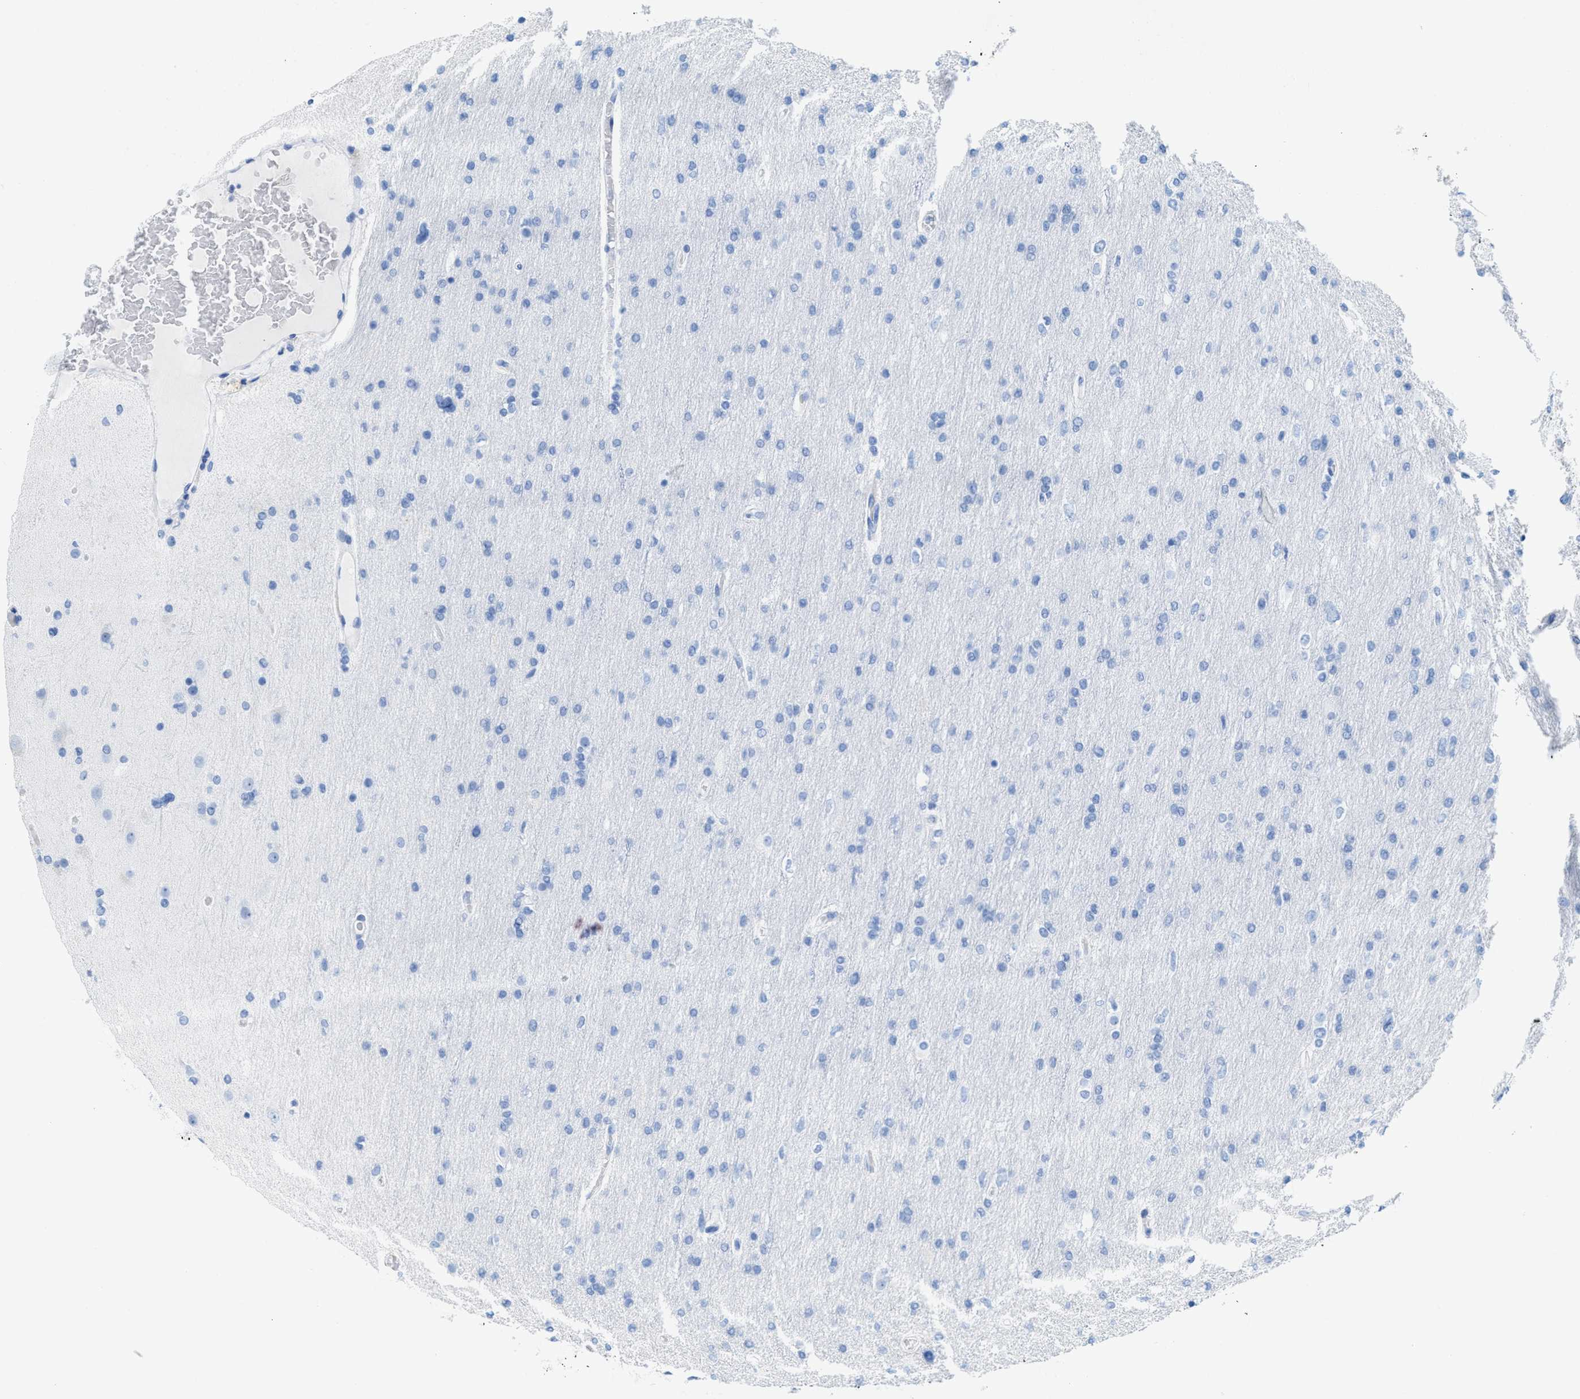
{"staining": {"intensity": "negative", "quantity": "none", "location": "none"}, "tissue": "glioma", "cell_type": "Tumor cells", "image_type": "cancer", "snomed": [{"axis": "morphology", "description": "Glioma, malignant, High grade"}, {"axis": "topography", "description": "Cerebral cortex"}], "caption": "Immunohistochemistry (IHC) histopathology image of glioma stained for a protein (brown), which demonstrates no expression in tumor cells.", "gene": "ANKFN1", "patient": {"sex": "female", "age": 36}}